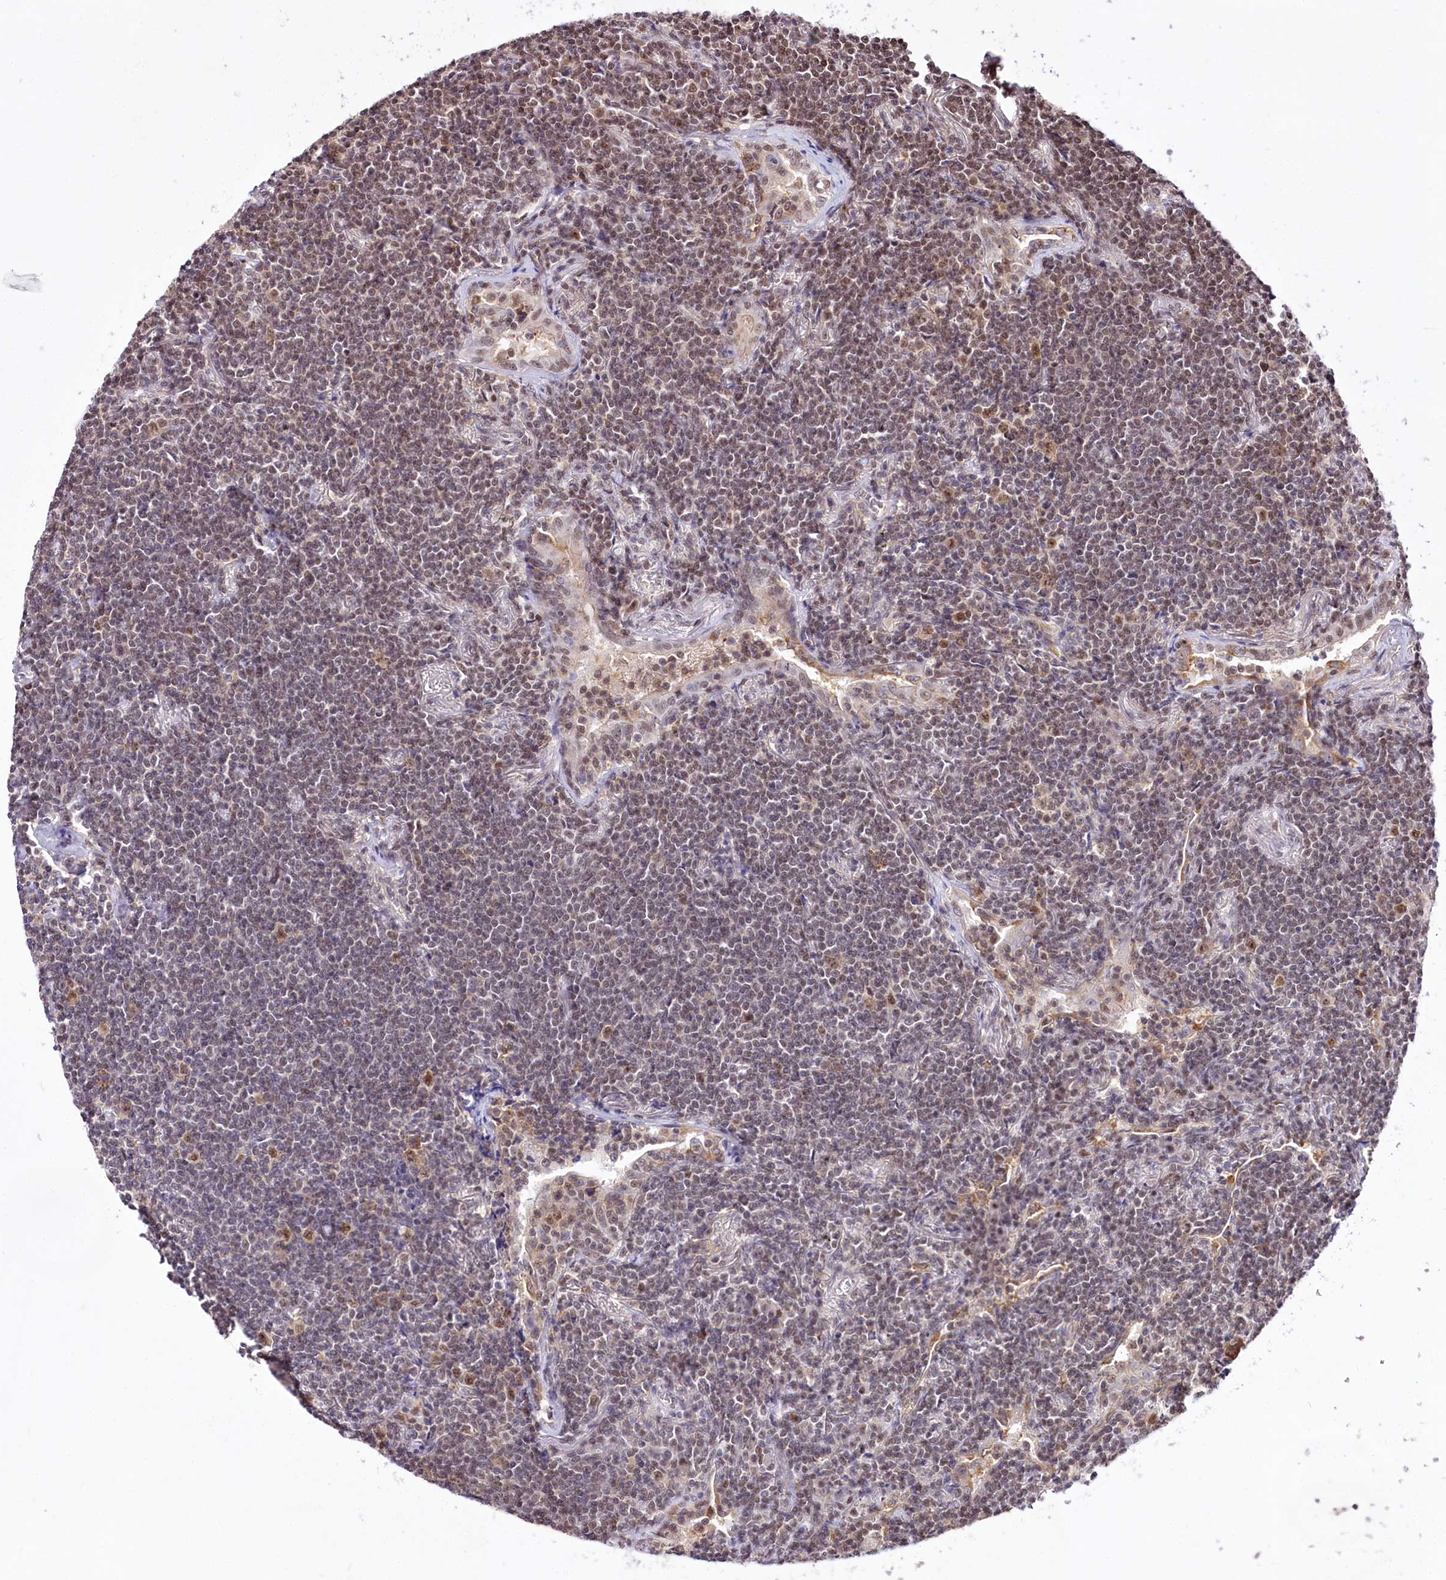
{"staining": {"intensity": "weak", "quantity": "<25%", "location": "nuclear"}, "tissue": "lymphoma", "cell_type": "Tumor cells", "image_type": "cancer", "snomed": [{"axis": "morphology", "description": "Malignant lymphoma, non-Hodgkin's type, Low grade"}, {"axis": "topography", "description": "Lung"}], "caption": "The photomicrograph displays no staining of tumor cells in low-grade malignant lymphoma, non-Hodgkin's type. (Immunohistochemistry, brightfield microscopy, high magnification).", "gene": "POLA2", "patient": {"sex": "female", "age": 71}}